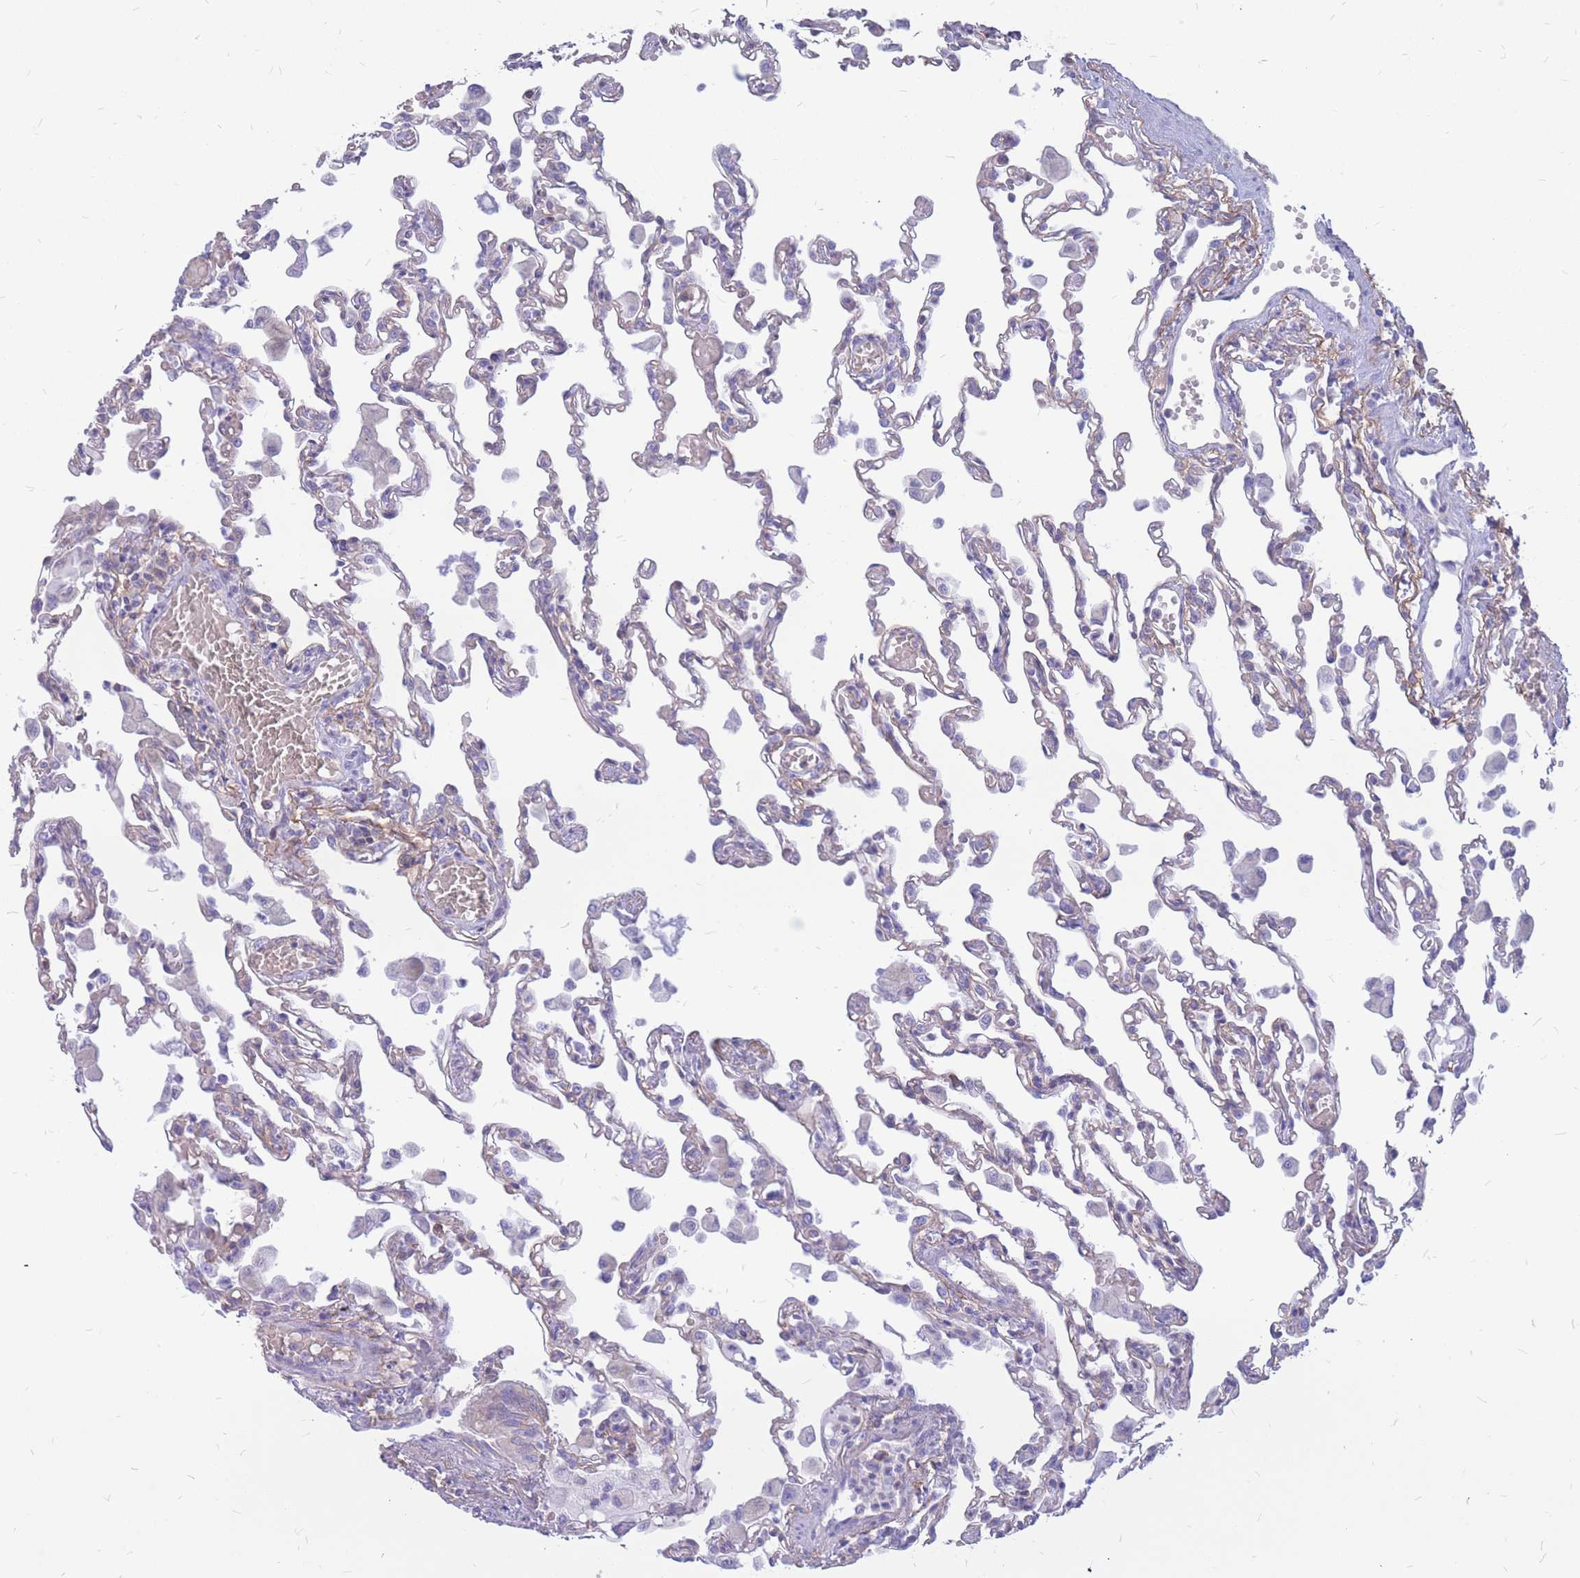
{"staining": {"intensity": "negative", "quantity": "none", "location": "none"}, "tissue": "lung", "cell_type": "Alveolar cells", "image_type": "normal", "snomed": [{"axis": "morphology", "description": "Normal tissue, NOS"}, {"axis": "topography", "description": "Bronchus"}, {"axis": "topography", "description": "Lung"}], "caption": "There is no significant staining in alveolar cells of lung. (Brightfield microscopy of DAB immunohistochemistry at high magnification).", "gene": "ADD2", "patient": {"sex": "female", "age": 49}}